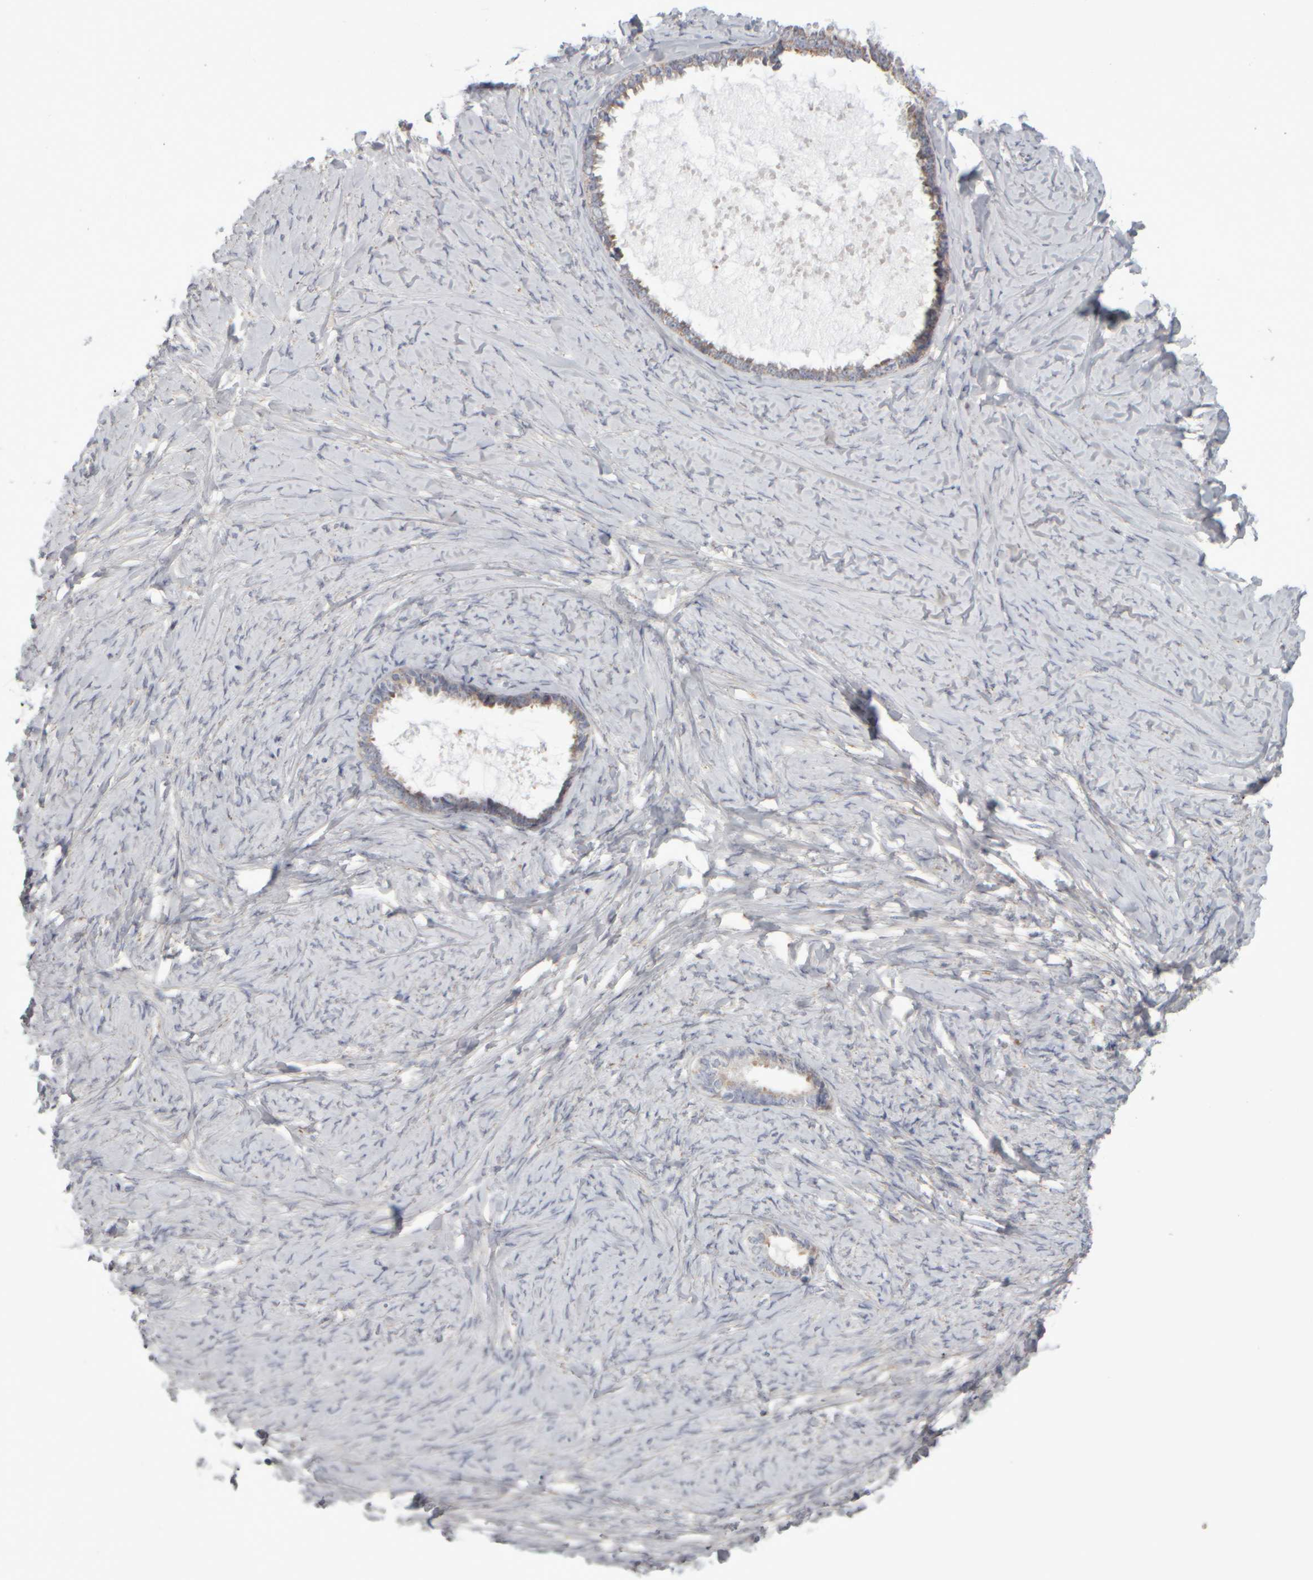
{"staining": {"intensity": "weak", "quantity": "<25%", "location": "cytoplasmic/membranous"}, "tissue": "ovarian cancer", "cell_type": "Tumor cells", "image_type": "cancer", "snomed": [{"axis": "morphology", "description": "Cystadenocarcinoma, serous, NOS"}, {"axis": "topography", "description": "Ovary"}], "caption": "This is a photomicrograph of immunohistochemistry (IHC) staining of ovarian serous cystadenocarcinoma, which shows no positivity in tumor cells.", "gene": "SCO1", "patient": {"sex": "female", "age": 79}}